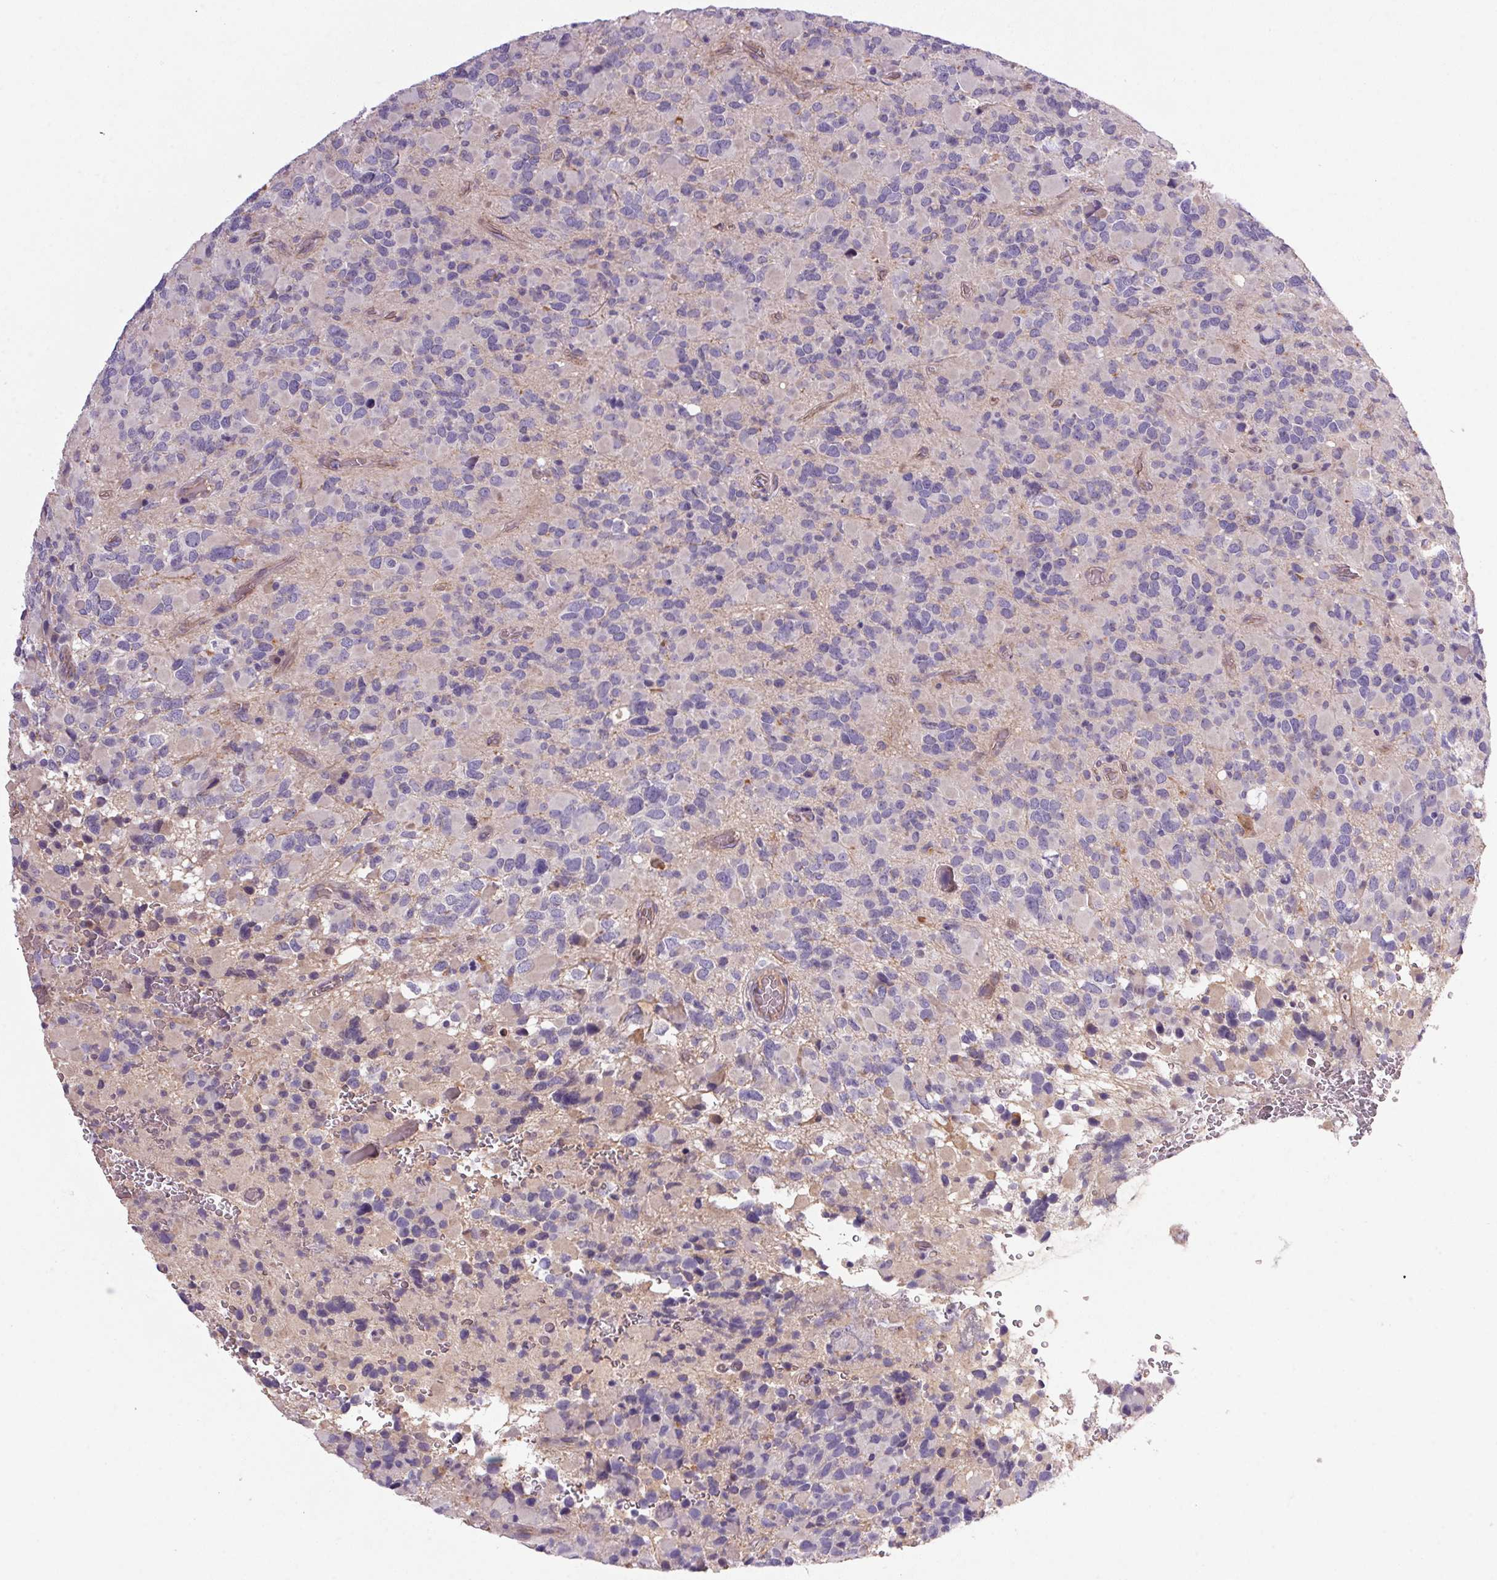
{"staining": {"intensity": "negative", "quantity": "none", "location": "none"}, "tissue": "glioma", "cell_type": "Tumor cells", "image_type": "cancer", "snomed": [{"axis": "morphology", "description": "Glioma, malignant, High grade"}, {"axis": "topography", "description": "Brain"}], "caption": "This is an IHC histopathology image of glioma. There is no staining in tumor cells.", "gene": "APOC4", "patient": {"sex": "female", "age": 40}}